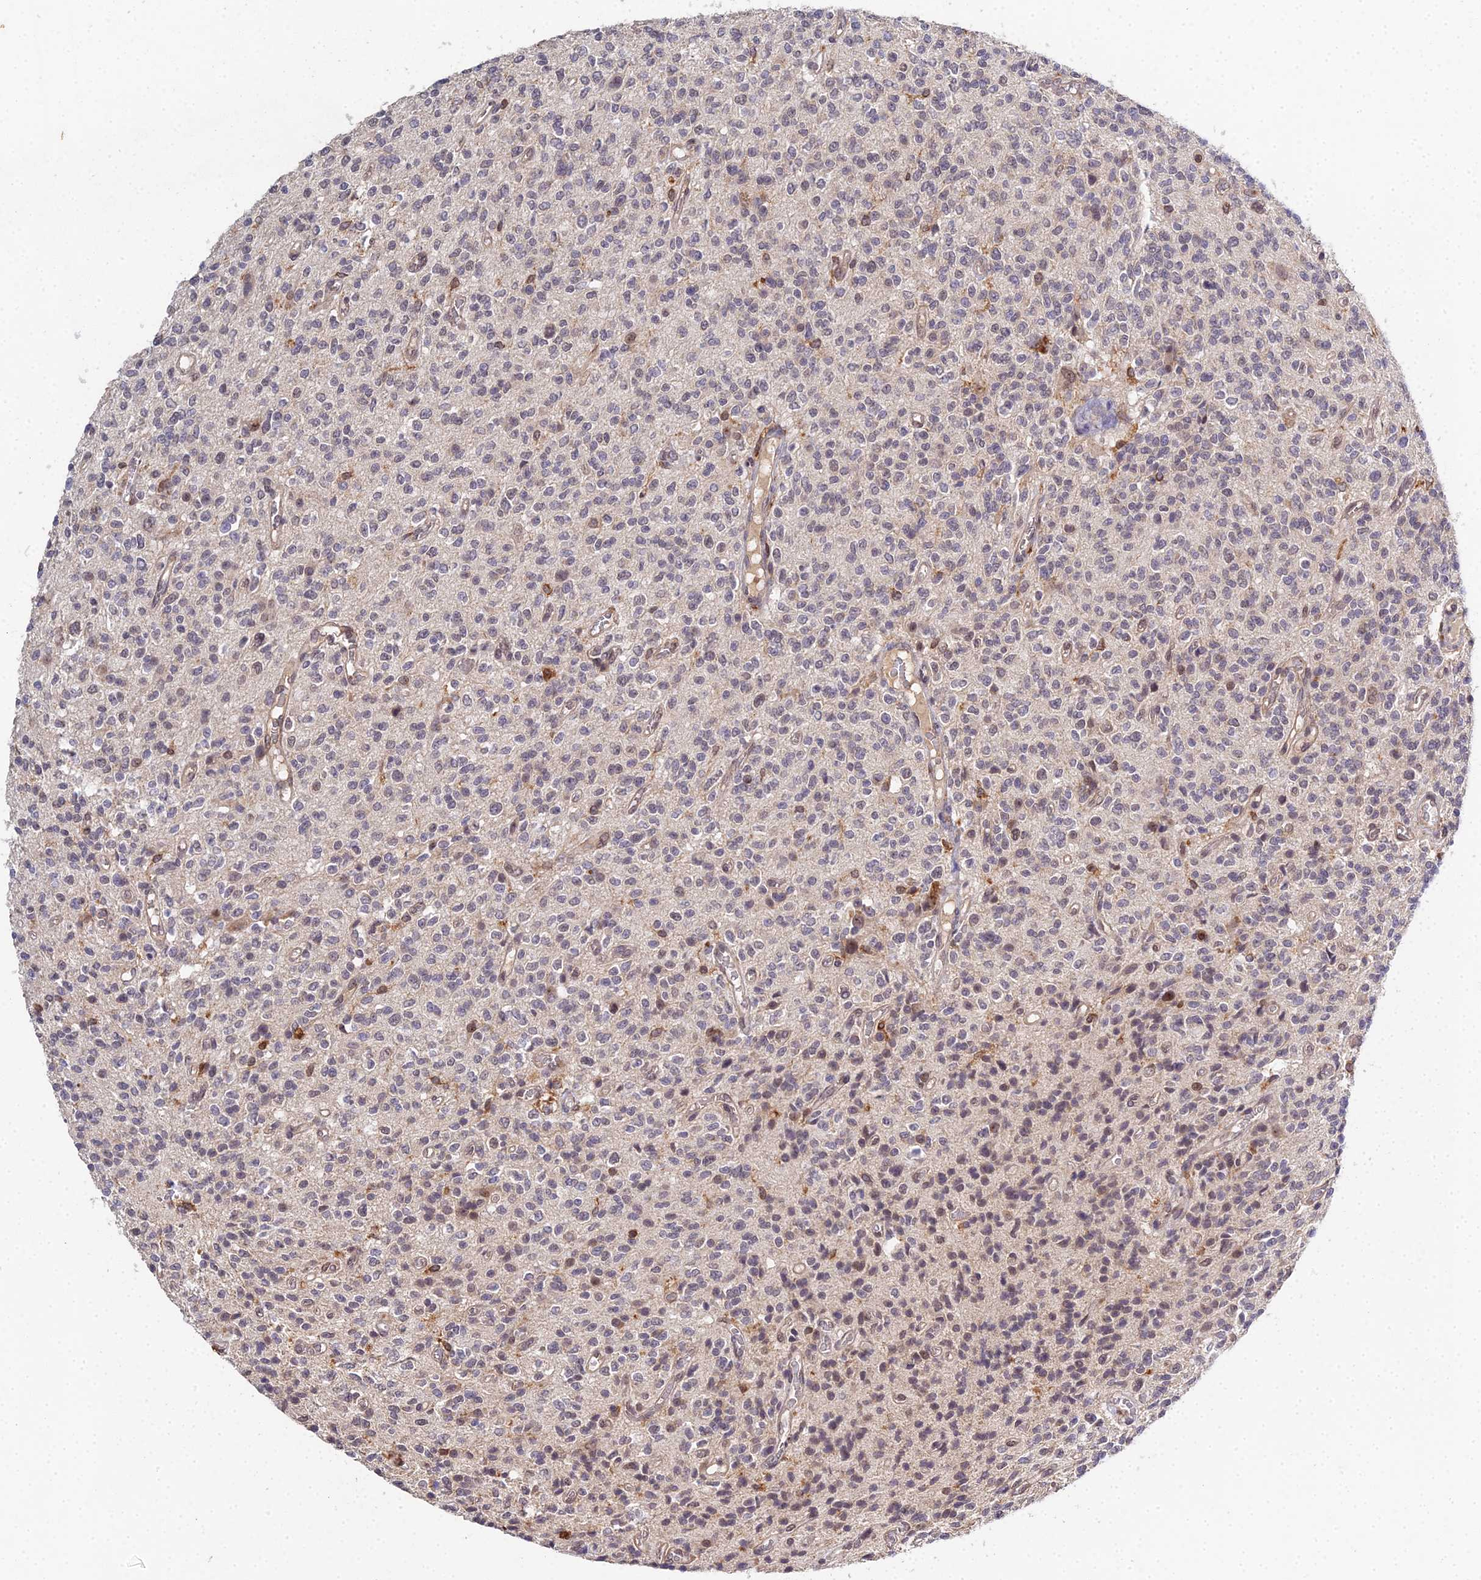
{"staining": {"intensity": "weak", "quantity": "25%-75%", "location": "nuclear"}, "tissue": "glioma", "cell_type": "Tumor cells", "image_type": "cancer", "snomed": [{"axis": "morphology", "description": "Glioma, malignant, High grade"}, {"axis": "topography", "description": "Brain"}], "caption": "Brown immunohistochemical staining in human high-grade glioma (malignant) demonstrates weak nuclear staining in approximately 25%-75% of tumor cells.", "gene": "TPRX1", "patient": {"sex": "male", "age": 34}}